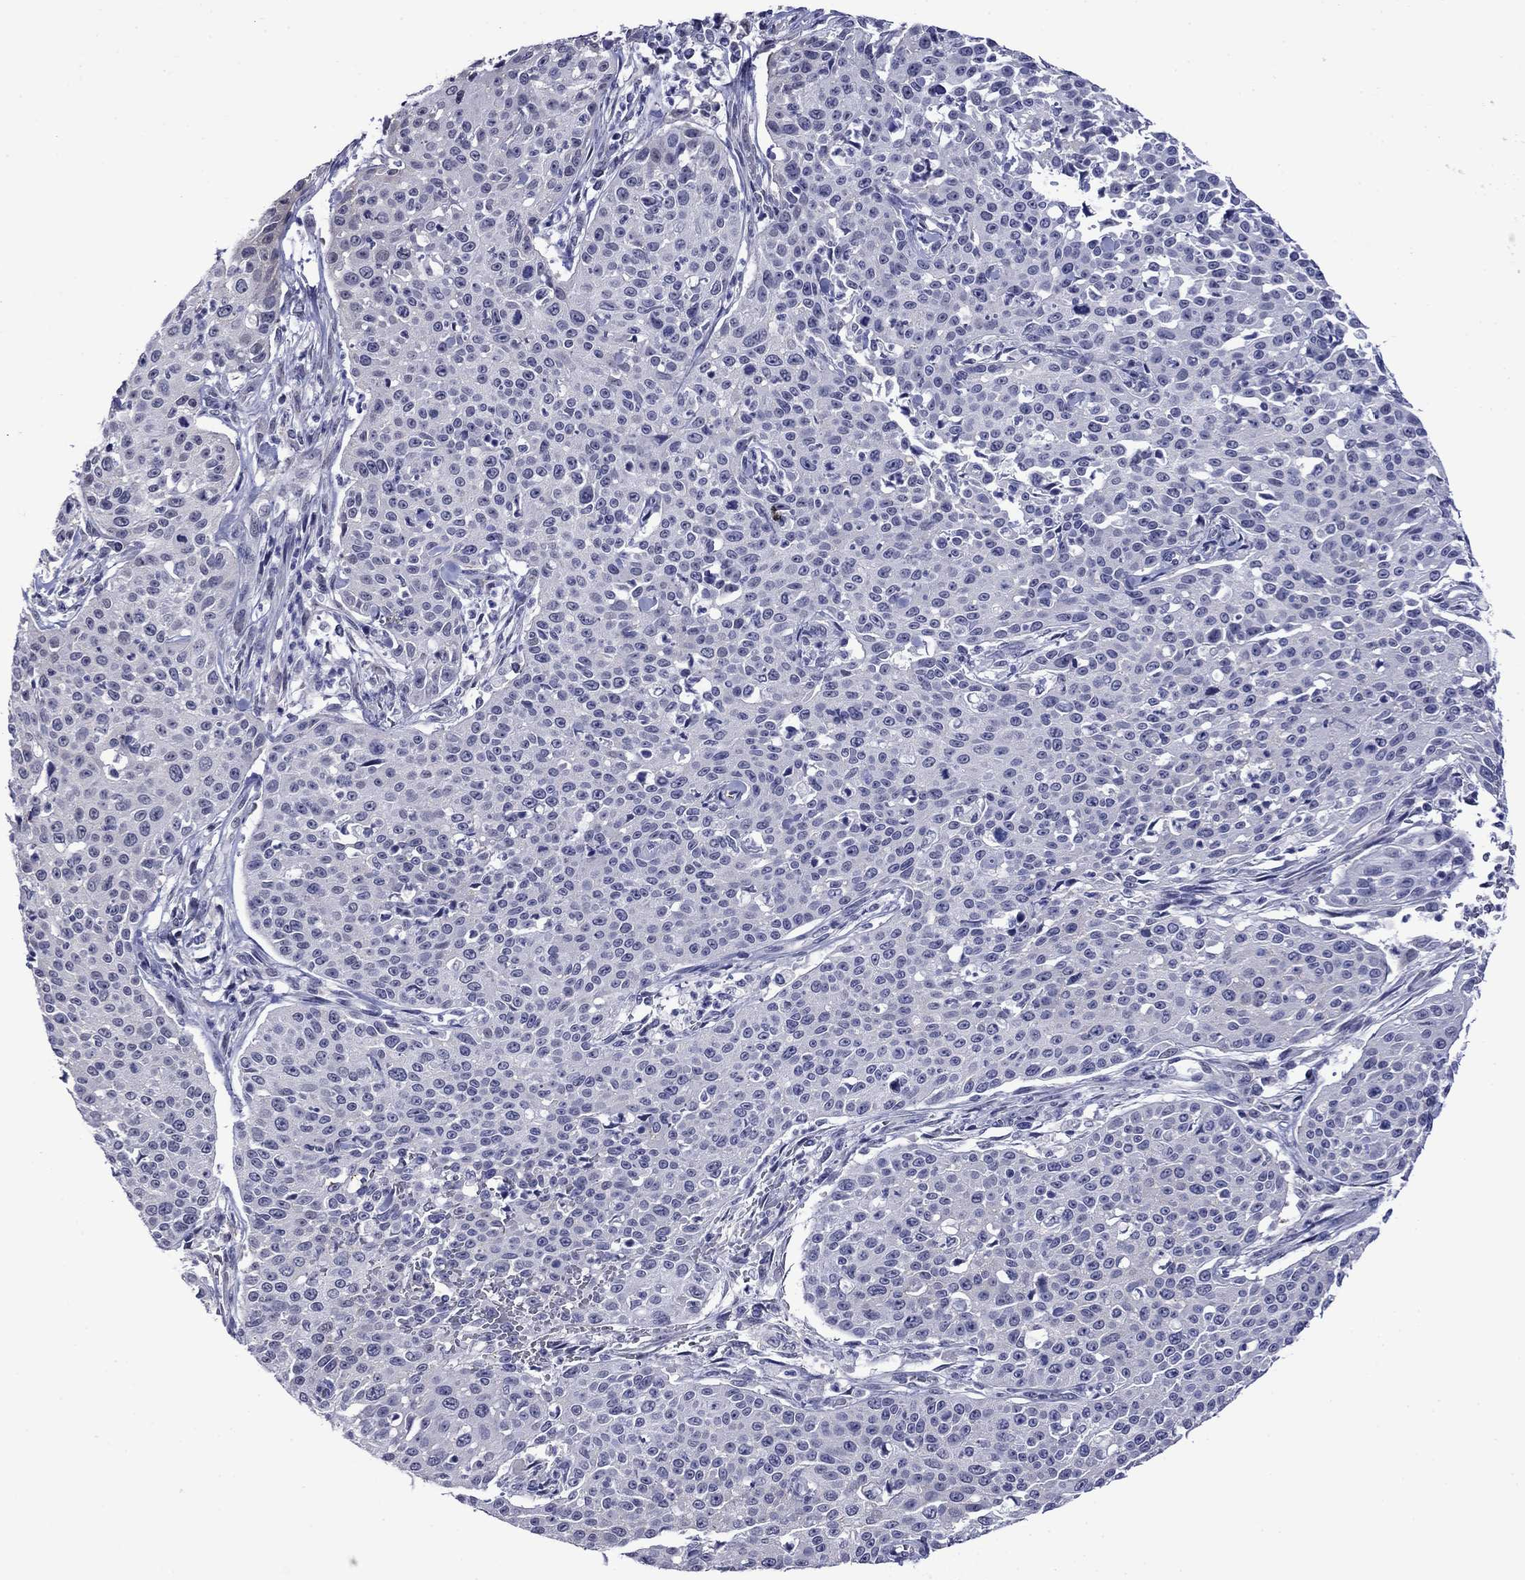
{"staining": {"intensity": "negative", "quantity": "none", "location": "none"}, "tissue": "cervical cancer", "cell_type": "Tumor cells", "image_type": "cancer", "snomed": [{"axis": "morphology", "description": "Squamous cell carcinoma, NOS"}, {"axis": "topography", "description": "Cervix"}], "caption": "A high-resolution photomicrograph shows immunohistochemistry (IHC) staining of cervical squamous cell carcinoma, which shows no significant positivity in tumor cells. (IHC, brightfield microscopy, high magnification).", "gene": "APOA2", "patient": {"sex": "female", "age": 26}}